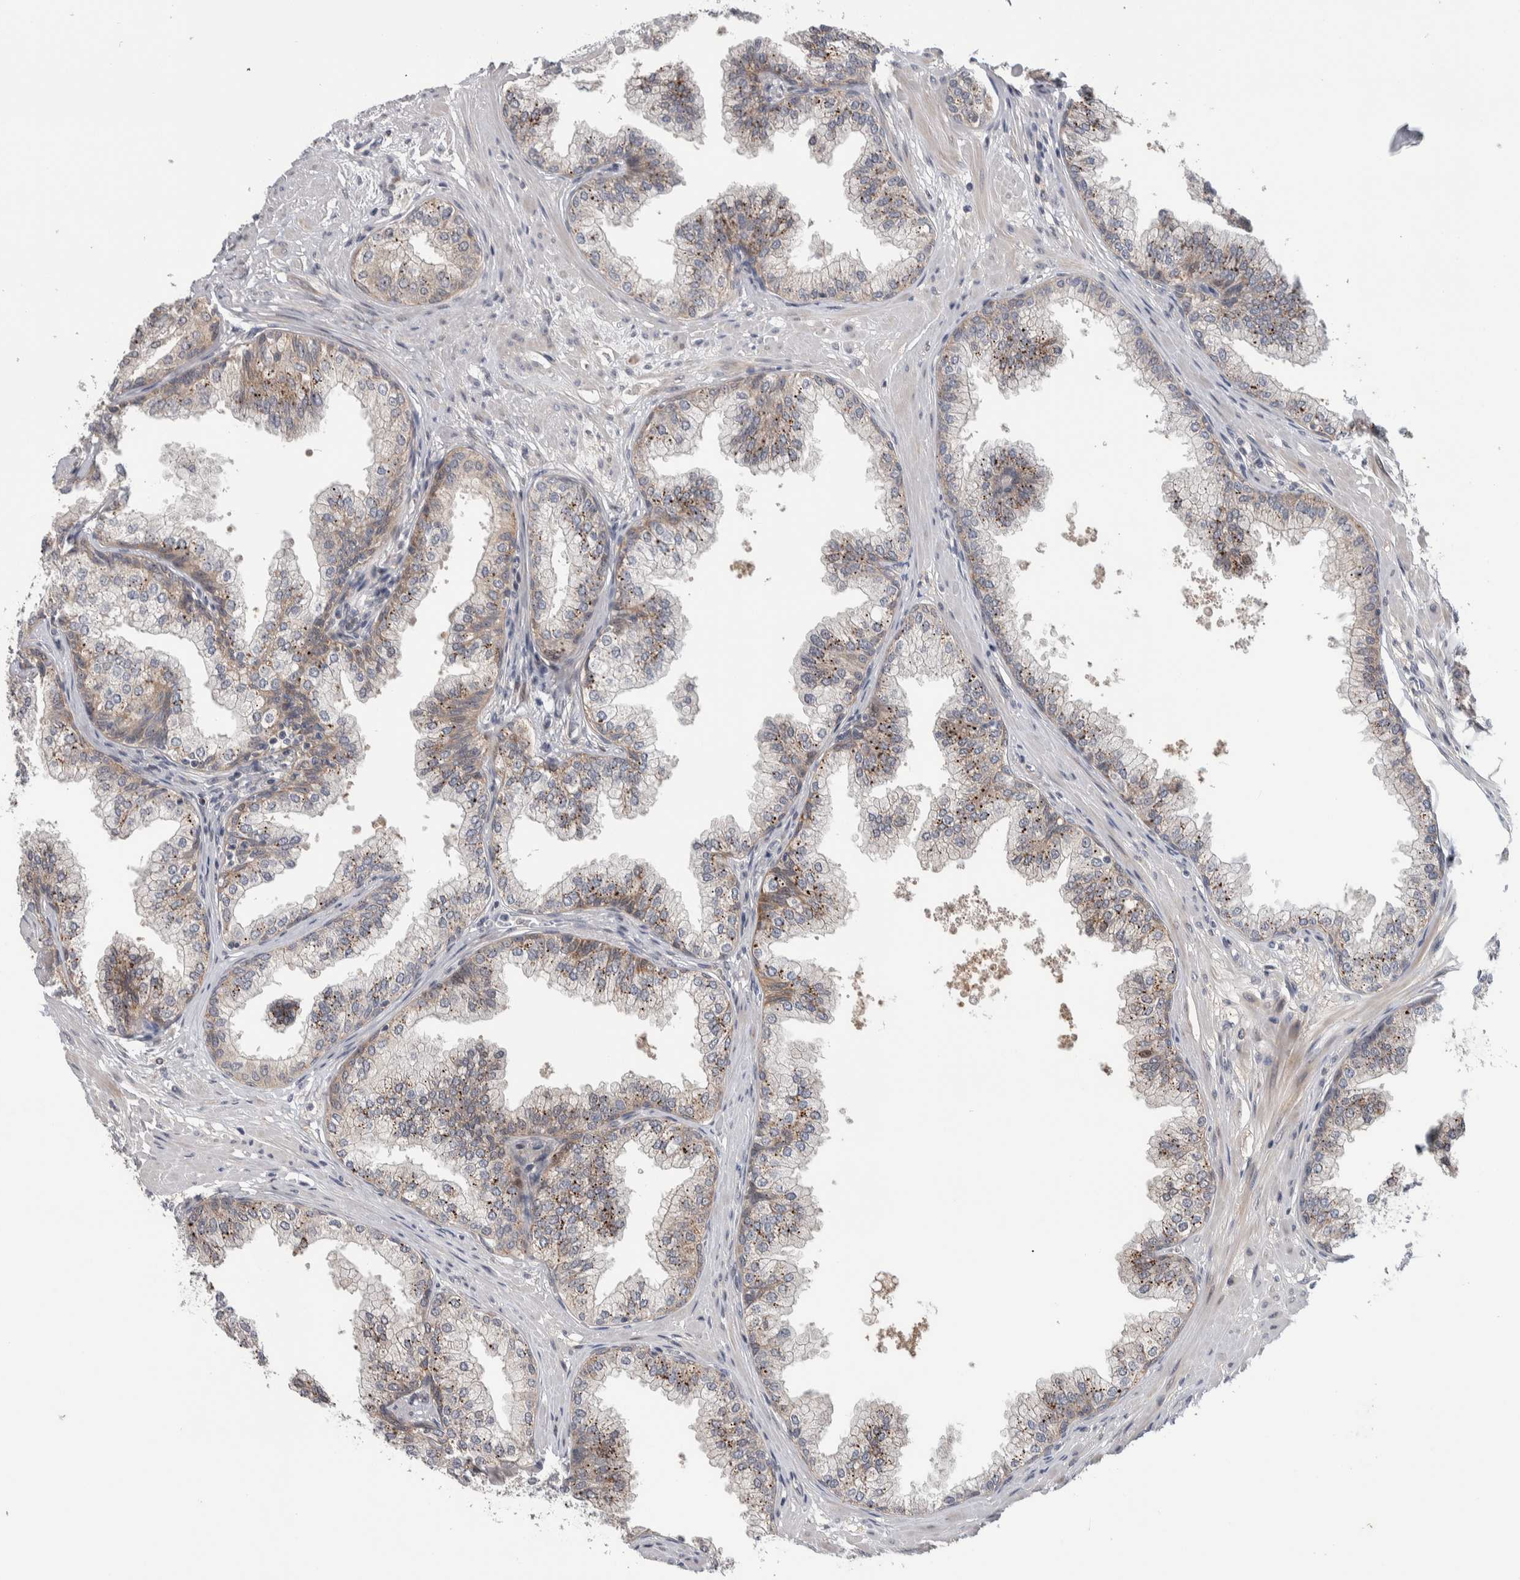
{"staining": {"intensity": "moderate", "quantity": "25%-75%", "location": "cytoplasmic/membranous"}, "tissue": "prostate", "cell_type": "Glandular cells", "image_type": "normal", "snomed": [{"axis": "morphology", "description": "Normal tissue, NOS"}, {"axis": "morphology", "description": "Urothelial carcinoma, Low grade"}, {"axis": "topography", "description": "Urinary bladder"}, {"axis": "topography", "description": "Prostate"}], "caption": "Immunohistochemistry (IHC) of normal prostate shows medium levels of moderate cytoplasmic/membranous positivity in about 25%-75% of glandular cells.", "gene": "PRRG4", "patient": {"sex": "male", "age": 60}}